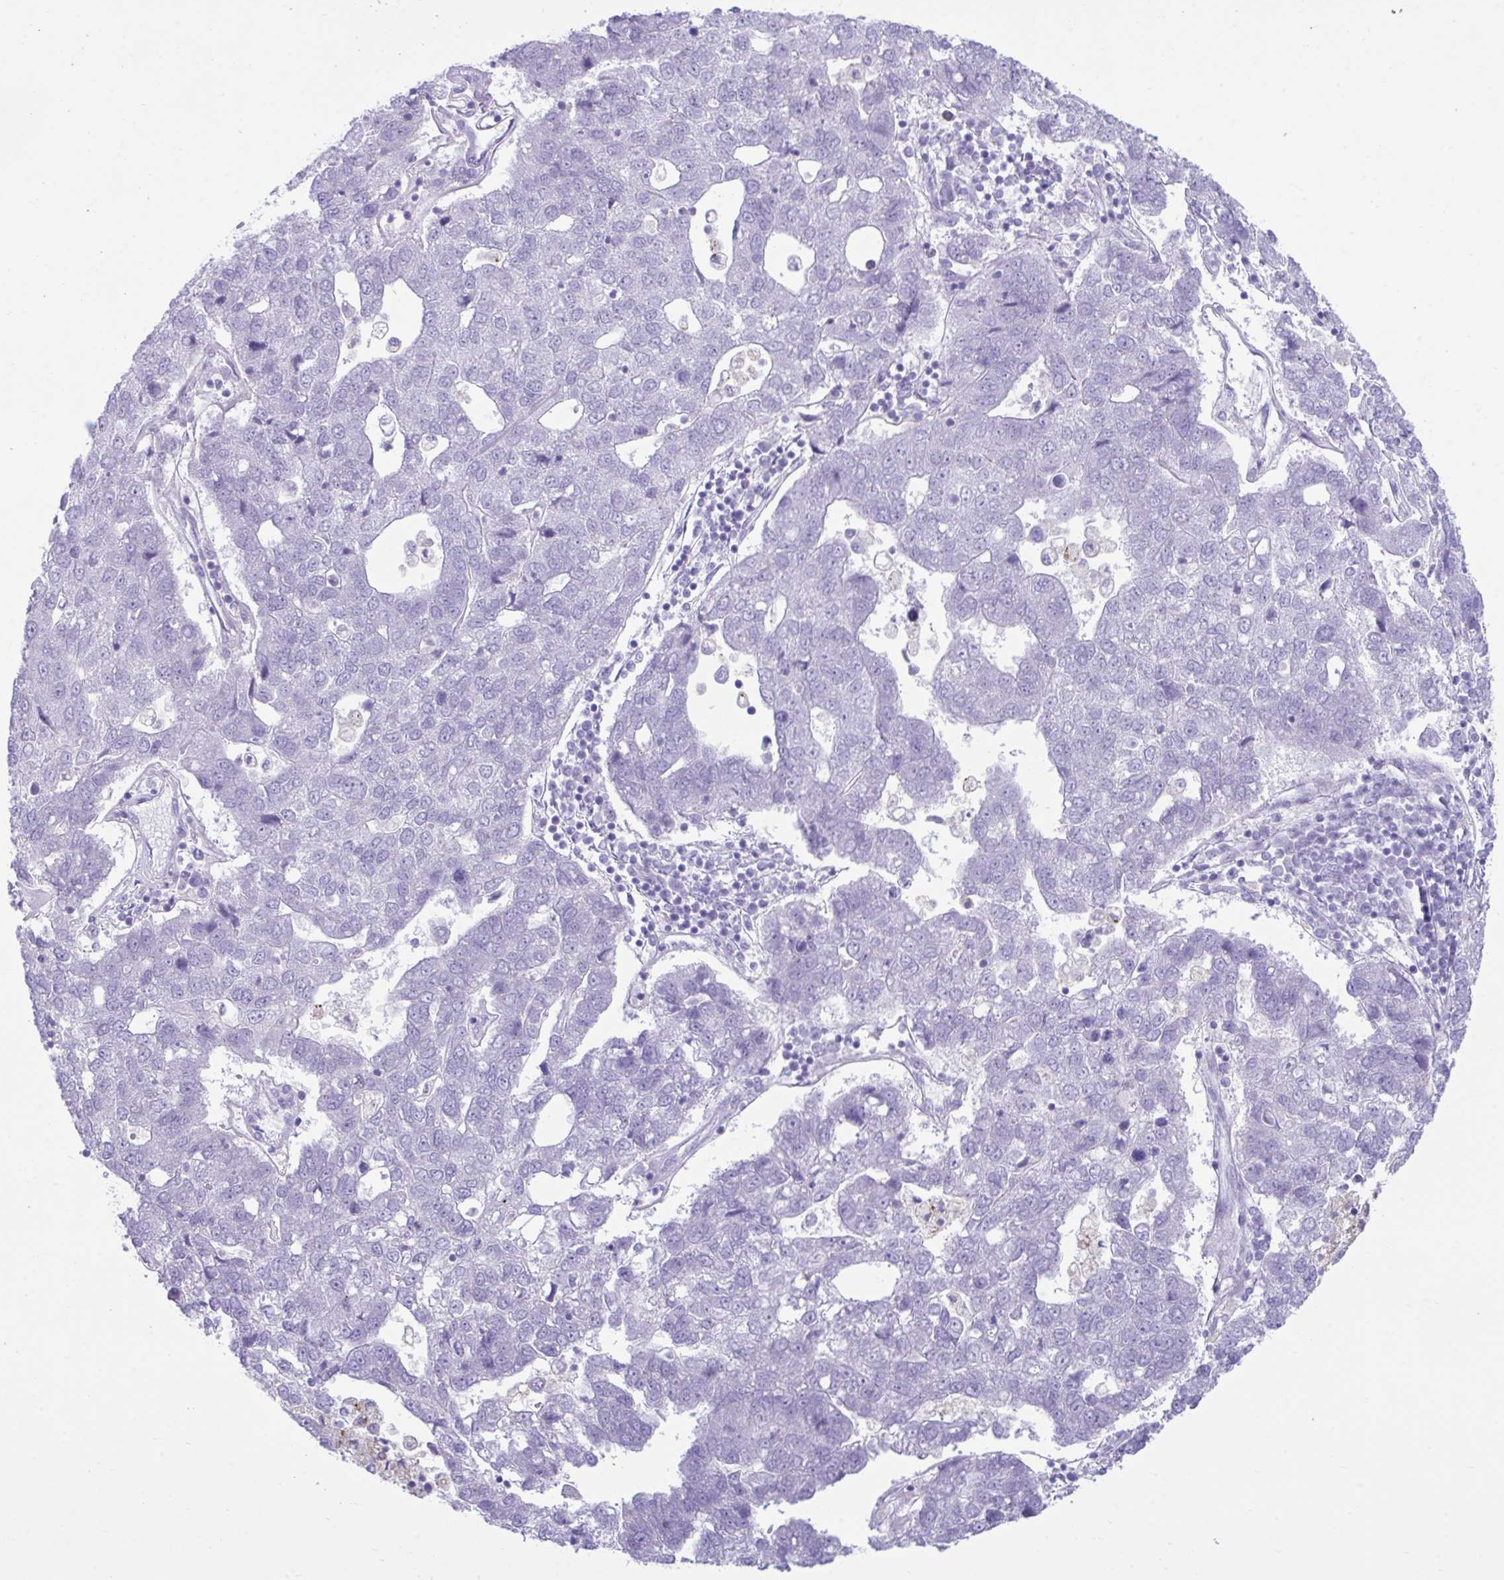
{"staining": {"intensity": "negative", "quantity": "none", "location": "none"}, "tissue": "pancreatic cancer", "cell_type": "Tumor cells", "image_type": "cancer", "snomed": [{"axis": "morphology", "description": "Adenocarcinoma, NOS"}, {"axis": "topography", "description": "Pancreas"}], "caption": "A histopathology image of pancreatic cancer stained for a protein shows no brown staining in tumor cells. (Stains: DAB immunohistochemistry (IHC) with hematoxylin counter stain, Microscopy: brightfield microscopy at high magnification).", "gene": "PLEKHH1", "patient": {"sex": "female", "age": 61}}